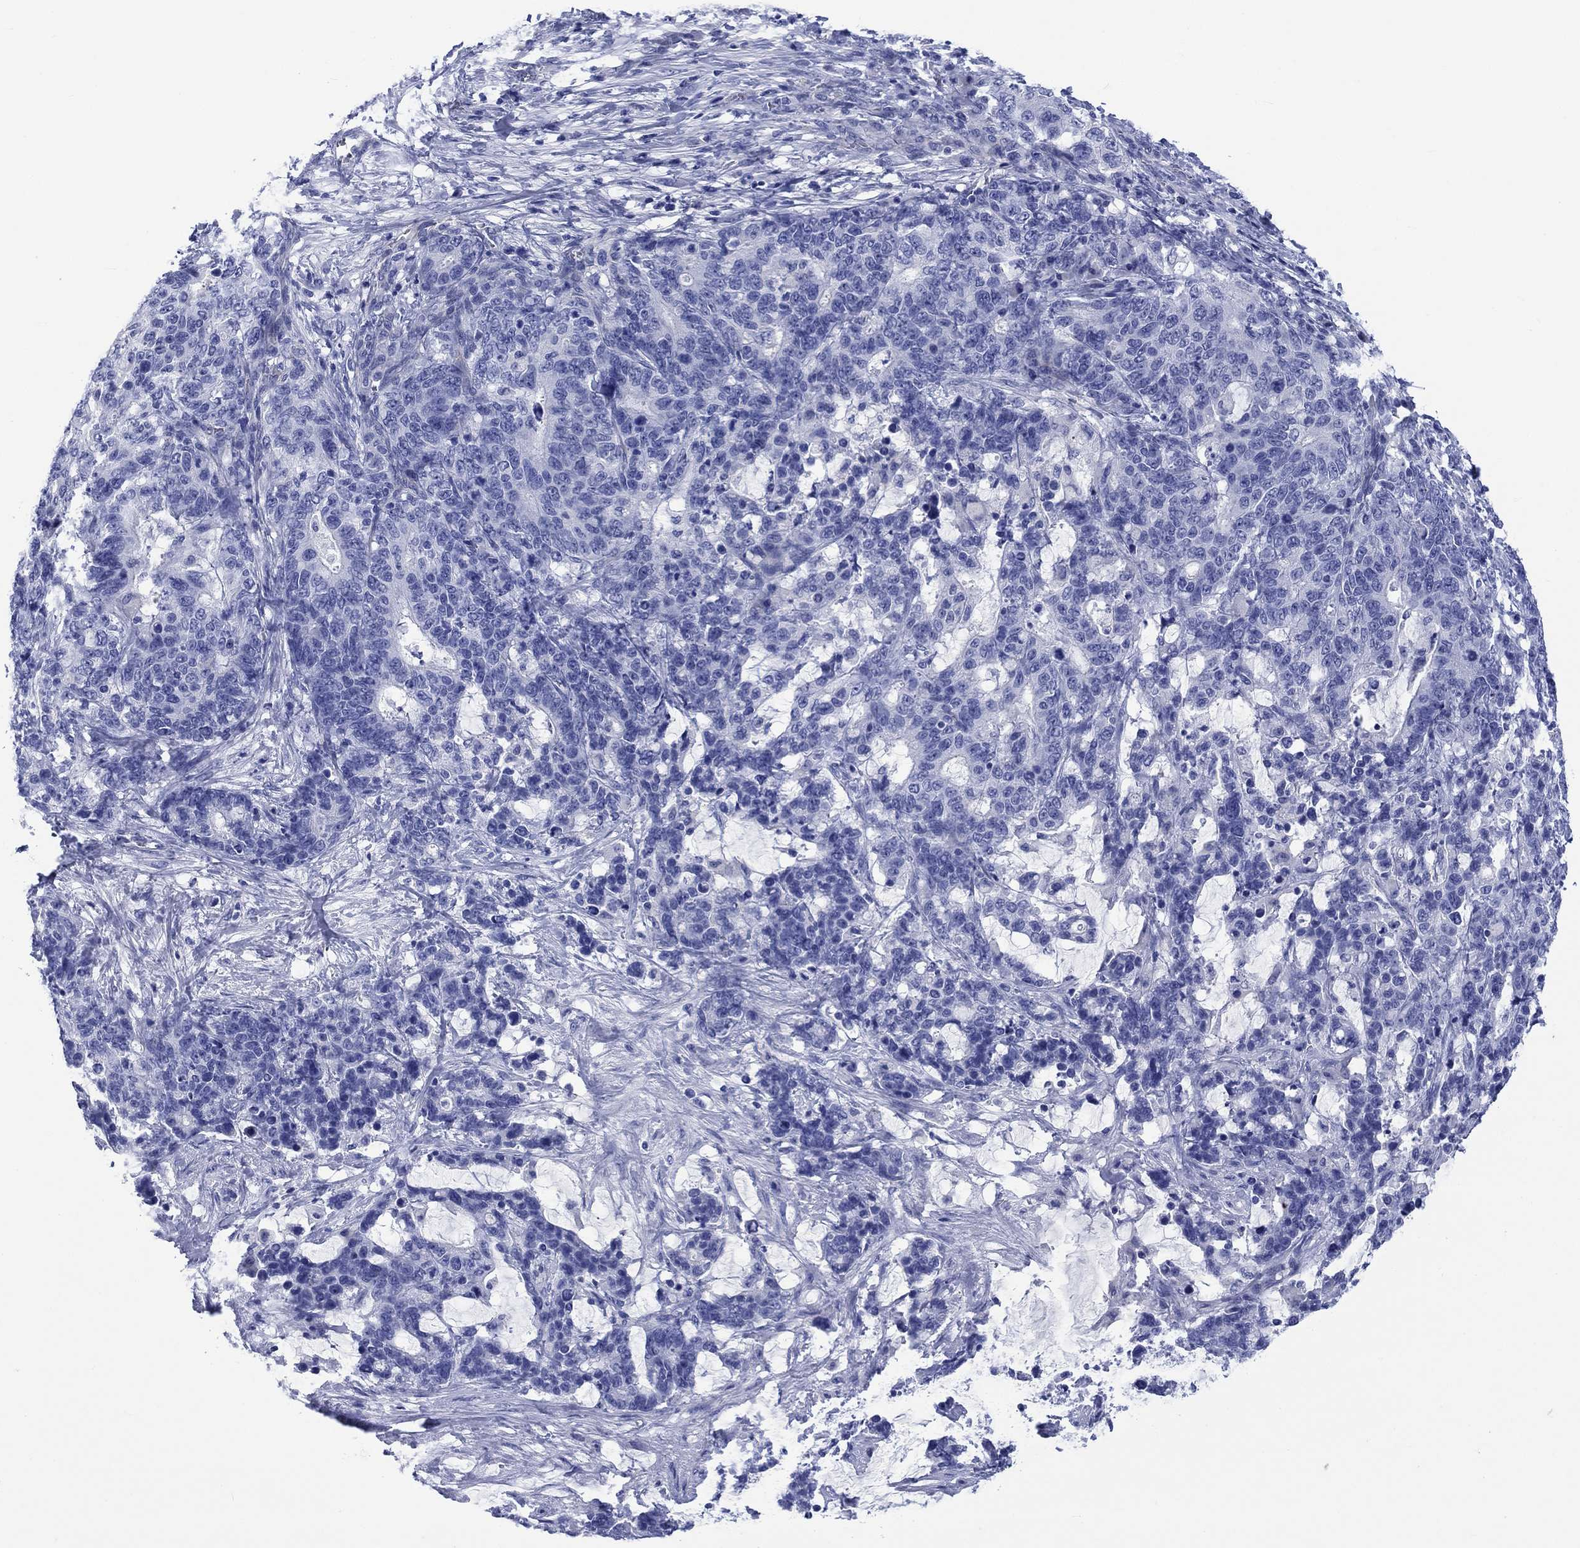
{"staining": {"intensity": "negative", "quantity": "none", "location": "none"}, "tissue": "stomach cancer", "cell_type": "Tumor cells", "image_type": "cancer", "snomed": [{"axis": "morphology", "description": "Normal tissue, NOS"}, {"axis": "morphology", "description": "Adenocarcinoma, NOS"}, {"axis": "topography", "description": "Stomach"}], "caption": "There is no significant expression in tumor cells of stomach cancer. (DAB IHC with hematoxylin counter stain).", "gene": "CACNG3", "patient": {"sex": "female", "age": 64}}